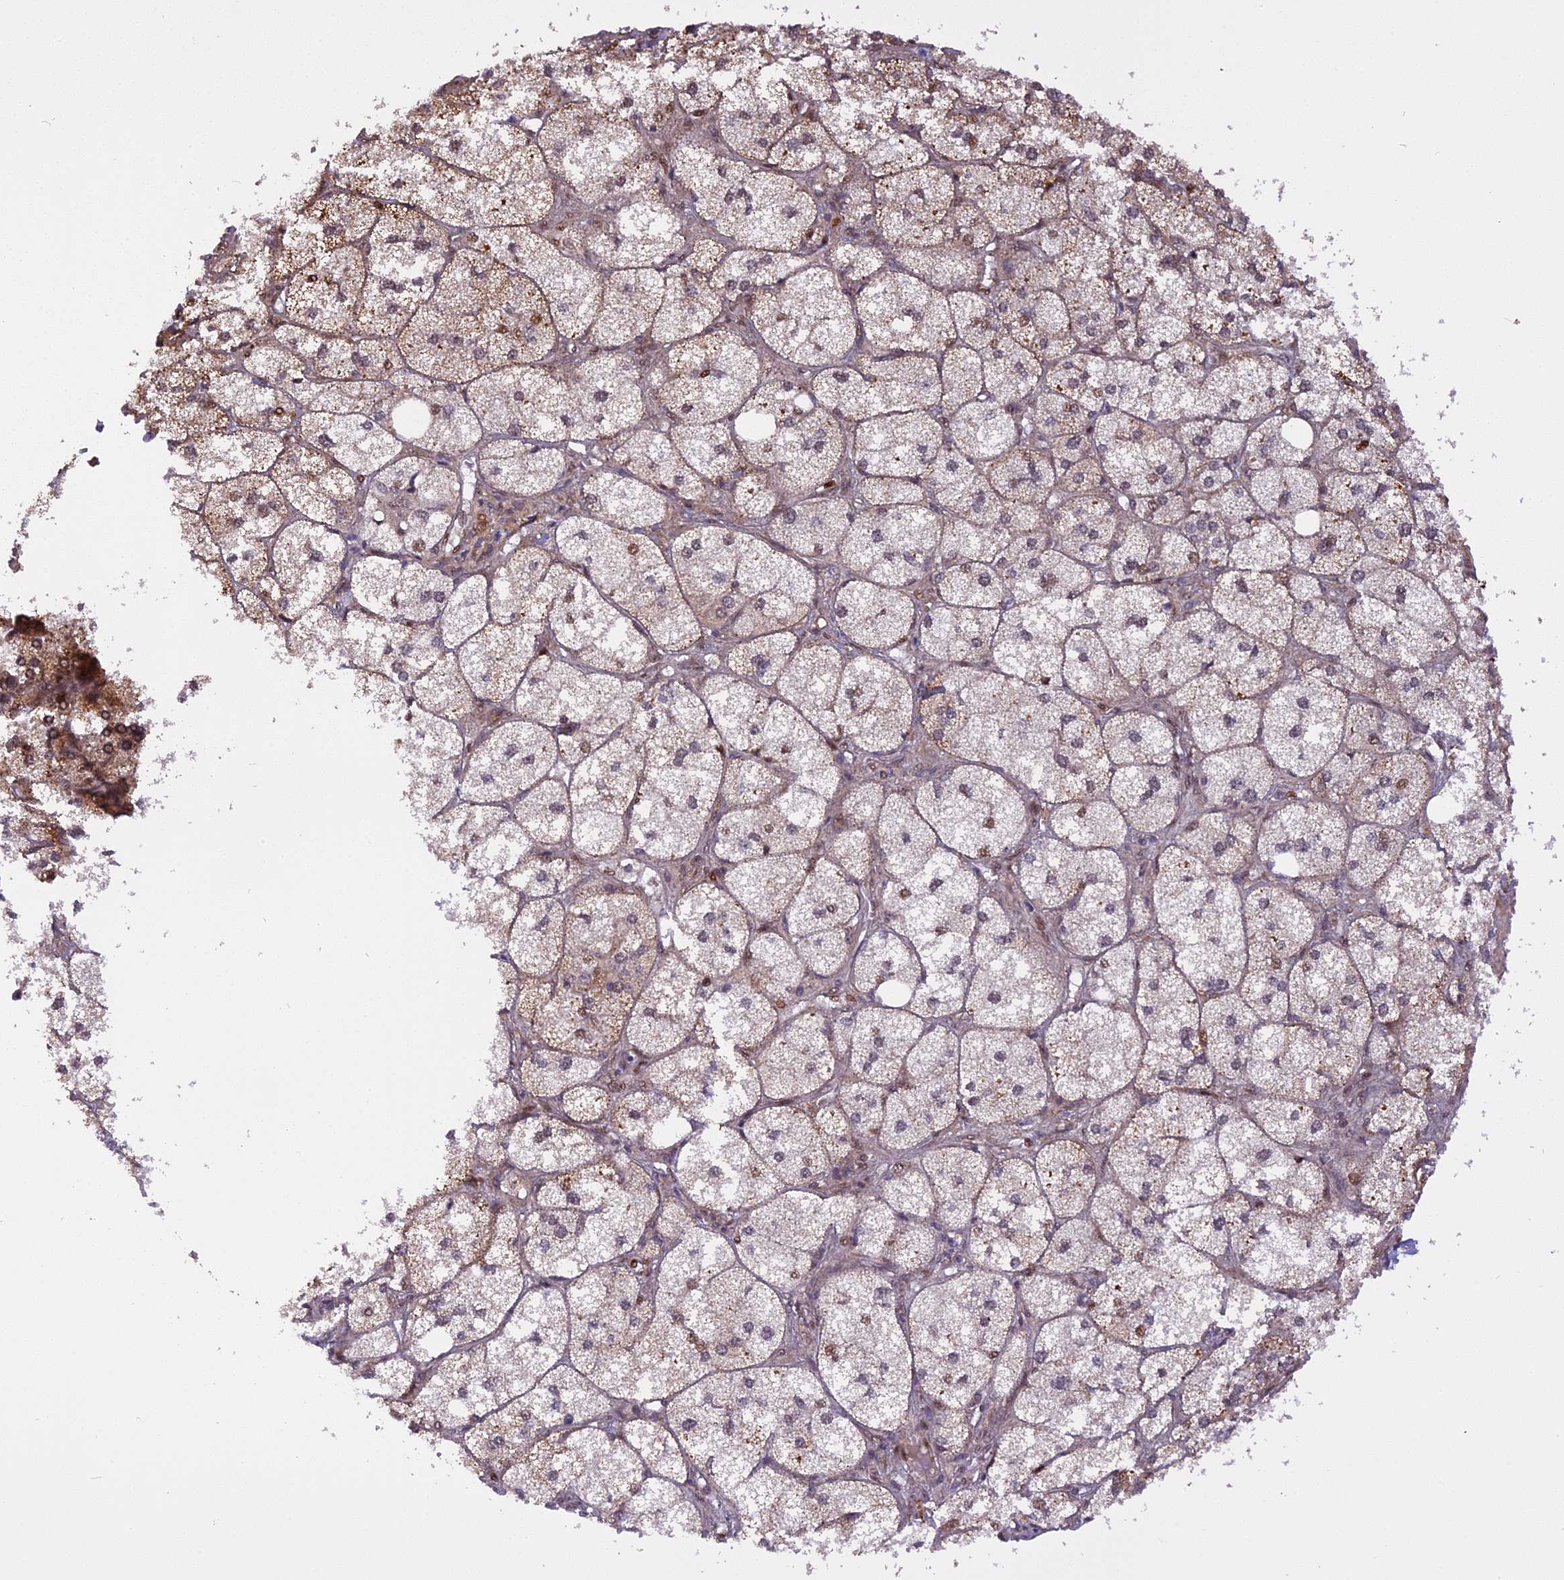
{"staining": {"intensity": "strong", "quantity": "25%-75%", "location": "cytoplasmic/membranous,nuclear"}, "tissue": "adrenal gland", "cell_type": "Glandular cells", "image_type": "normal", "snomed": [{"axis": "morphology", "description": "Normal tissue, NOS"}, {"axis": "topography", "description": "Adrenal gland"}], "caption": "Protein analysis of normal adrenal gland demonstrates strong cytoplasmic/membranous,nuclear staining in about 25%-75% of glandular cells. The staining is performed using DAB (3,3'-diaminobenzidine) brown chromogen to label protein expression. The nuclei are counter-stained blue using hematoxylin.", "gene": "MICALL1", "patient": {"sex": "female", "age": 61}}